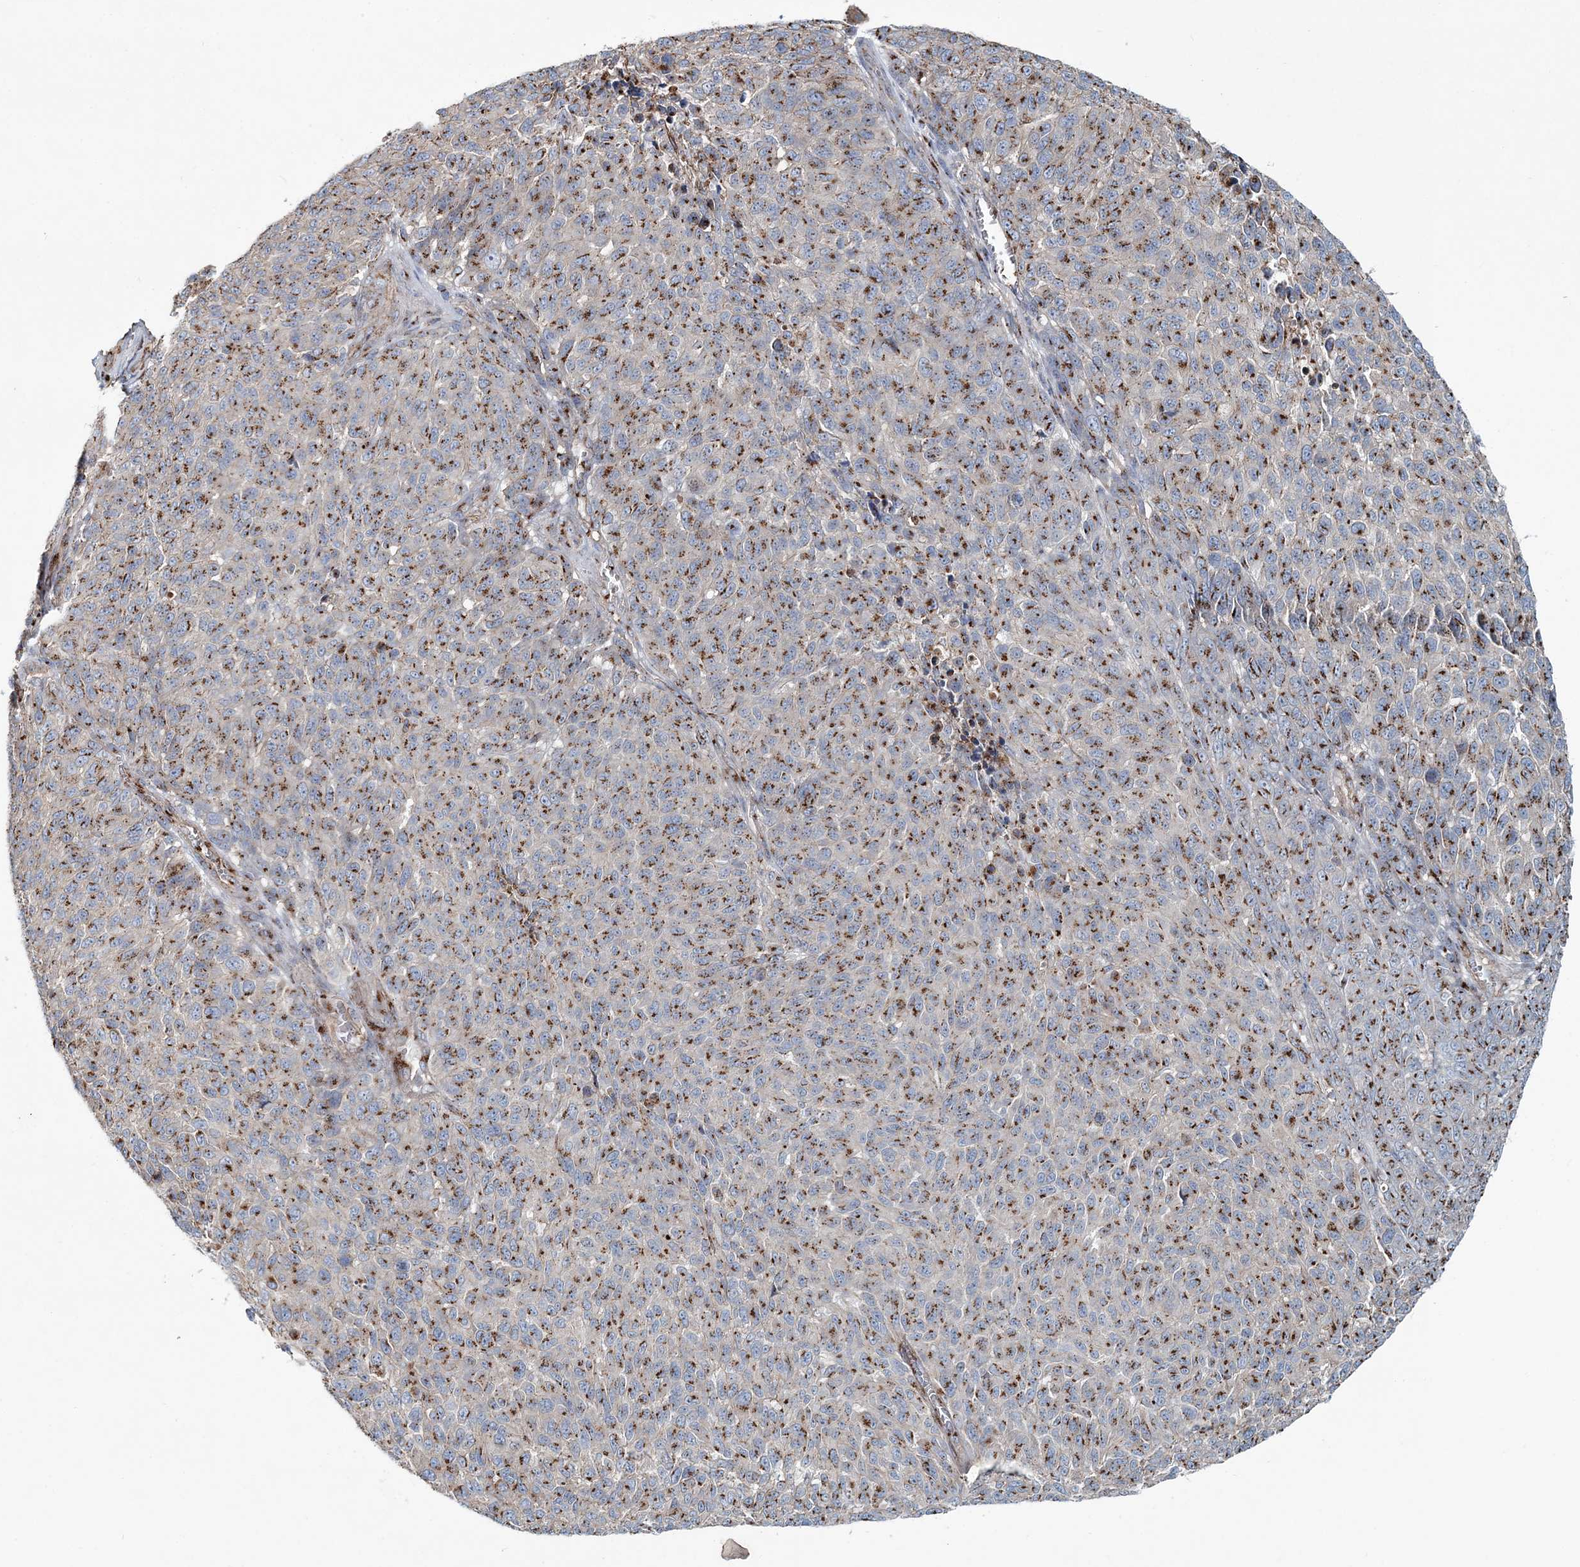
{"staining": {"intensity": "moderate", "quantity": ">75%", "location": "cytoplasmic/membranous"}, "tissue": "melanoma", "cell_type": "Tumor cells", "image_type": "cancer", "snomed": [{"axis": "morphology", "description": "Malignant melanoma, NOS"}, {"axis": "topography", "description": "Skin"}], "caption": "Immunohistochemical staining of human melanoma displays medium levels of moderate cytoplasmic/membranous expression in approximately >75% of tumor cells.", "gene": "MAN1A2", "patient": {"sex": "male", "age": 49}}